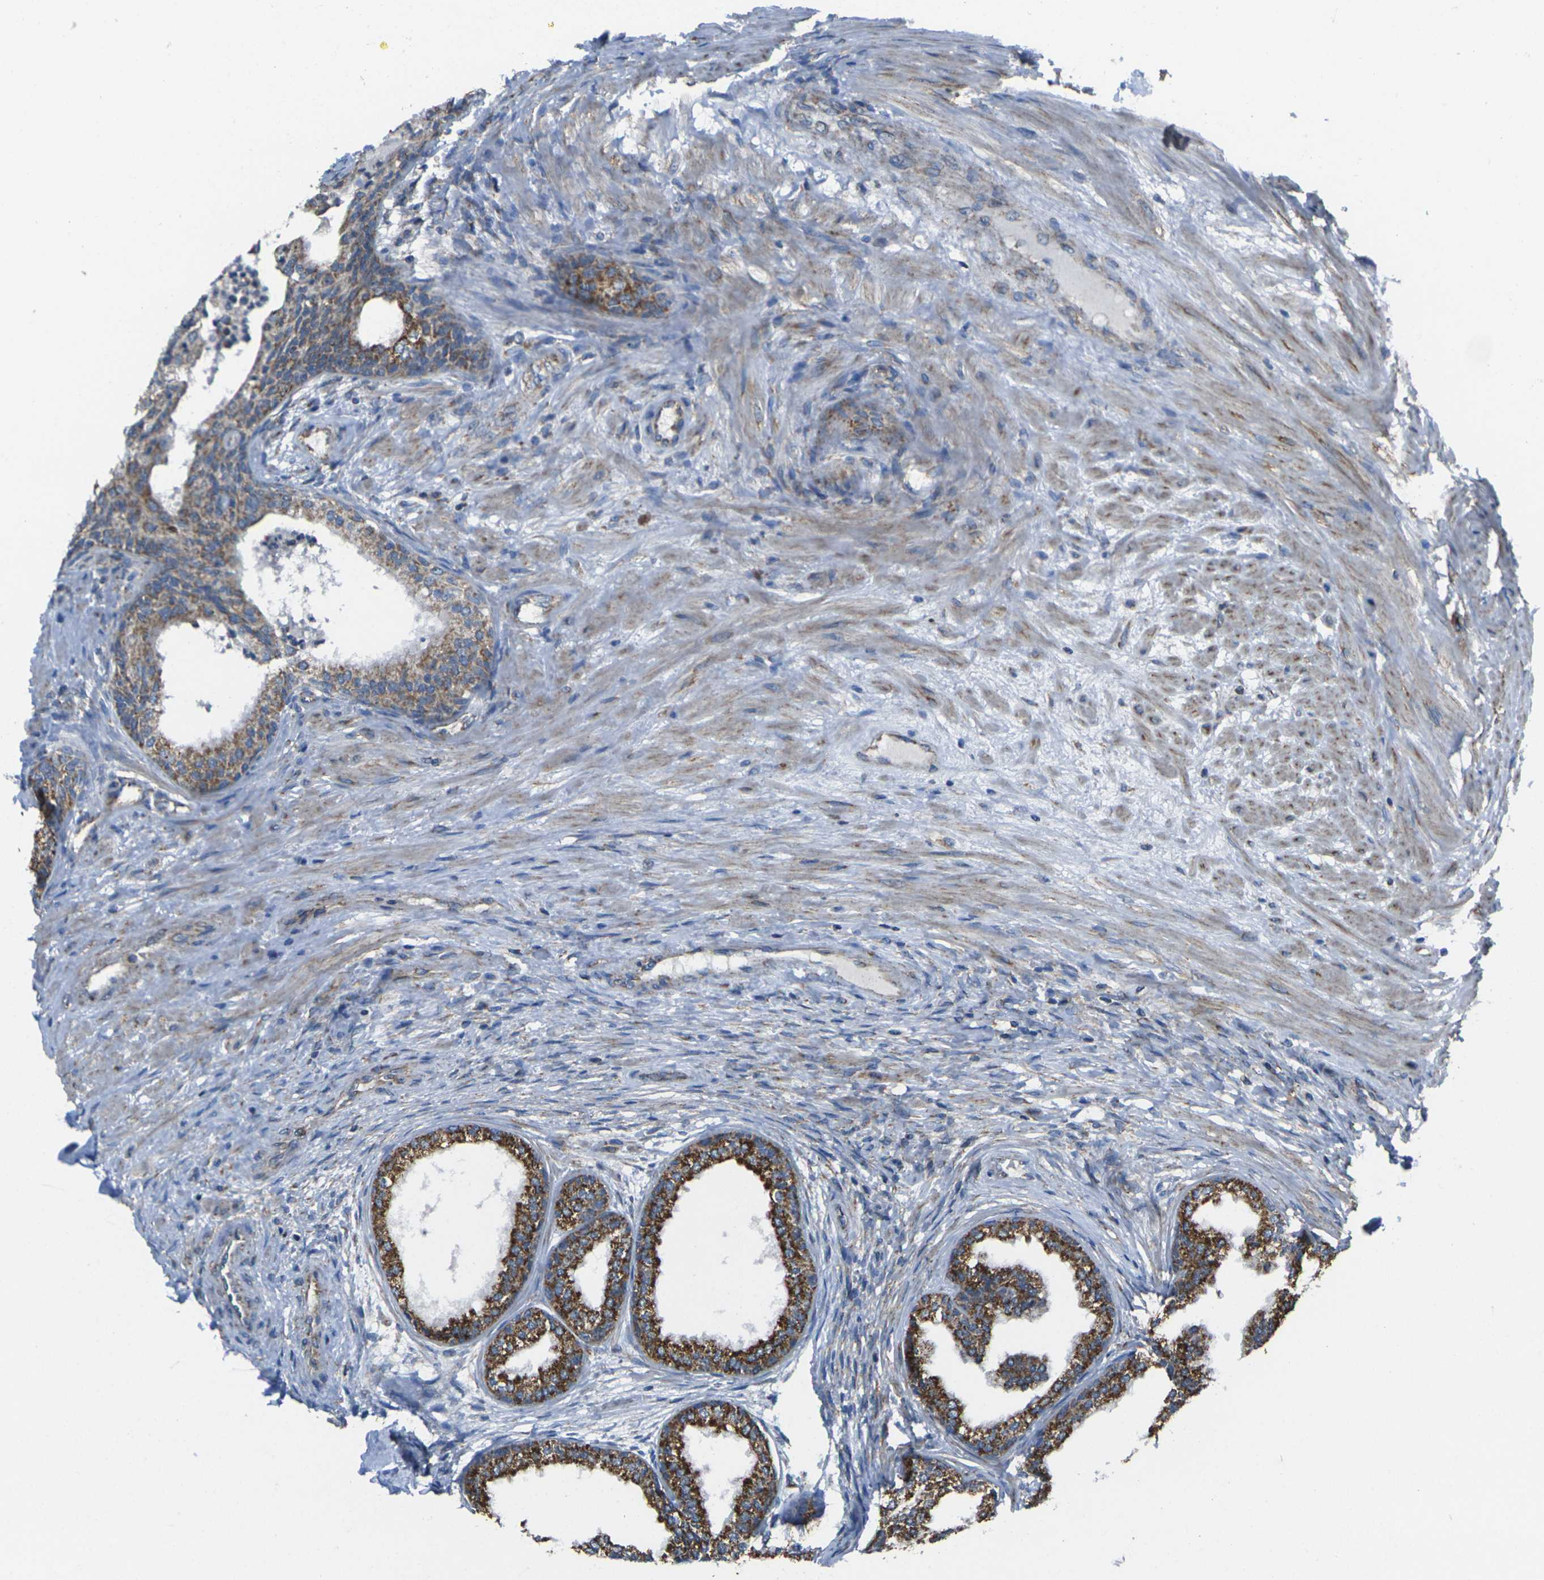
{"staining": {"intensity": "strong", "quantity": ">75%", "location": "cytoplasmic/membranous"}, "tissue": "prostate", "cell_type": "Glandular cells", "image_type": "normal", "snomed": [{"axis": "morphology", "description": "Normal tissue, NOS"}, {"axis": "topography", "description": "Prostate"}], "caption": "Prostate stained for a protein (brown) exhibits strong cytoplasmic/membranous positive staining in approximately >75% of glandular cells.", "gene": "TMEM120B", "patient": {"sex": "male", "age": 76}}